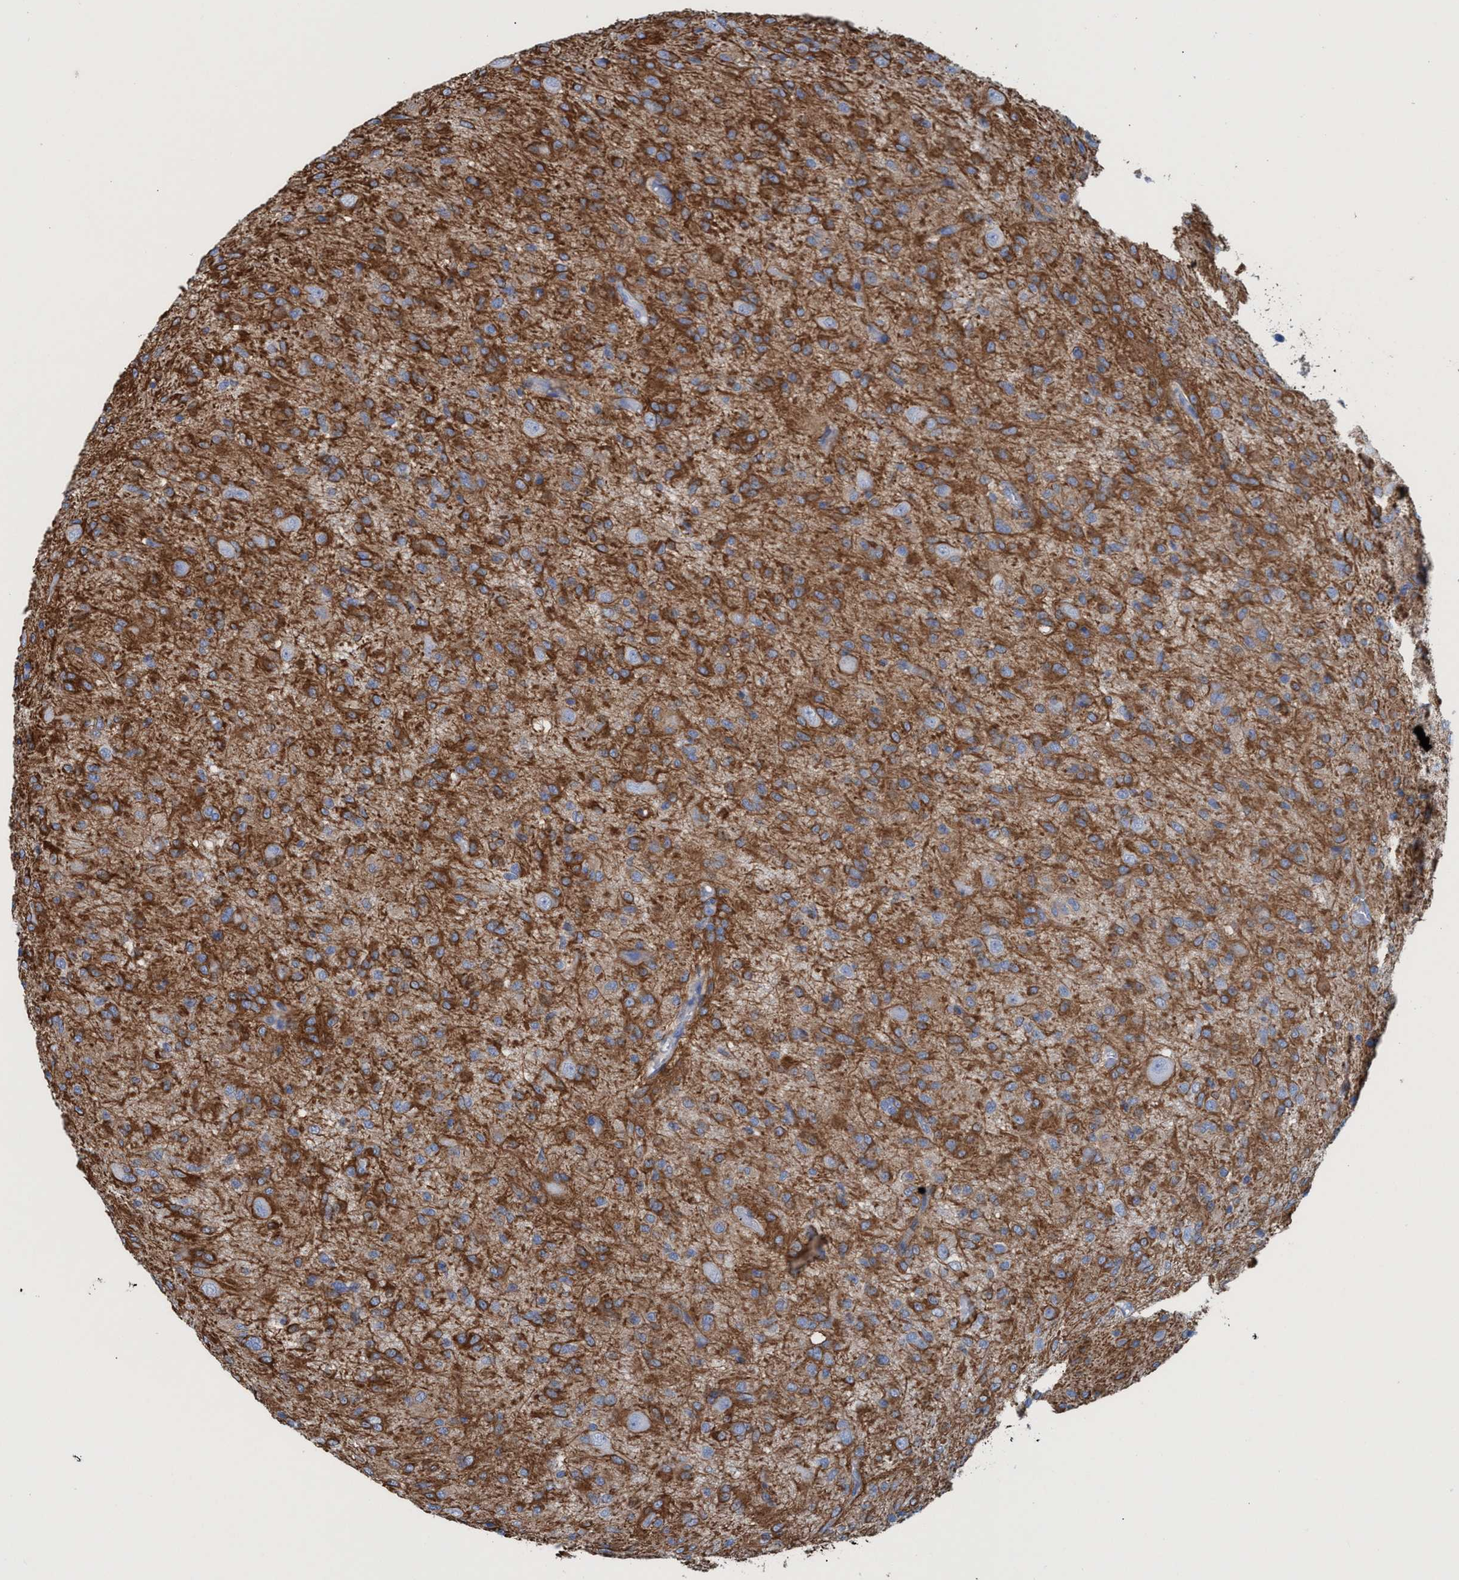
{"staining": {"intensity": "moderate", "quantity": ">75%", "location": "cytoplasmic/membranous"}, "tissue": "glioma", "cell_type": "Tumor cells", "image_type": "cancer", "snomed": [{"axis": "morphology", "description": "Glioma, malignant, High grade"}, {"axis": "topography", "description": "Brain"}], "caption": "Protein staining demonstrates moderate cytoplasmic/membranous staining in approximately >75% of tumor cells in glioma. (Brightfield microscopy of DAB IHC at high magnification).", "gene": "EZR", "patient": {"sex": "female", "age": 59}}